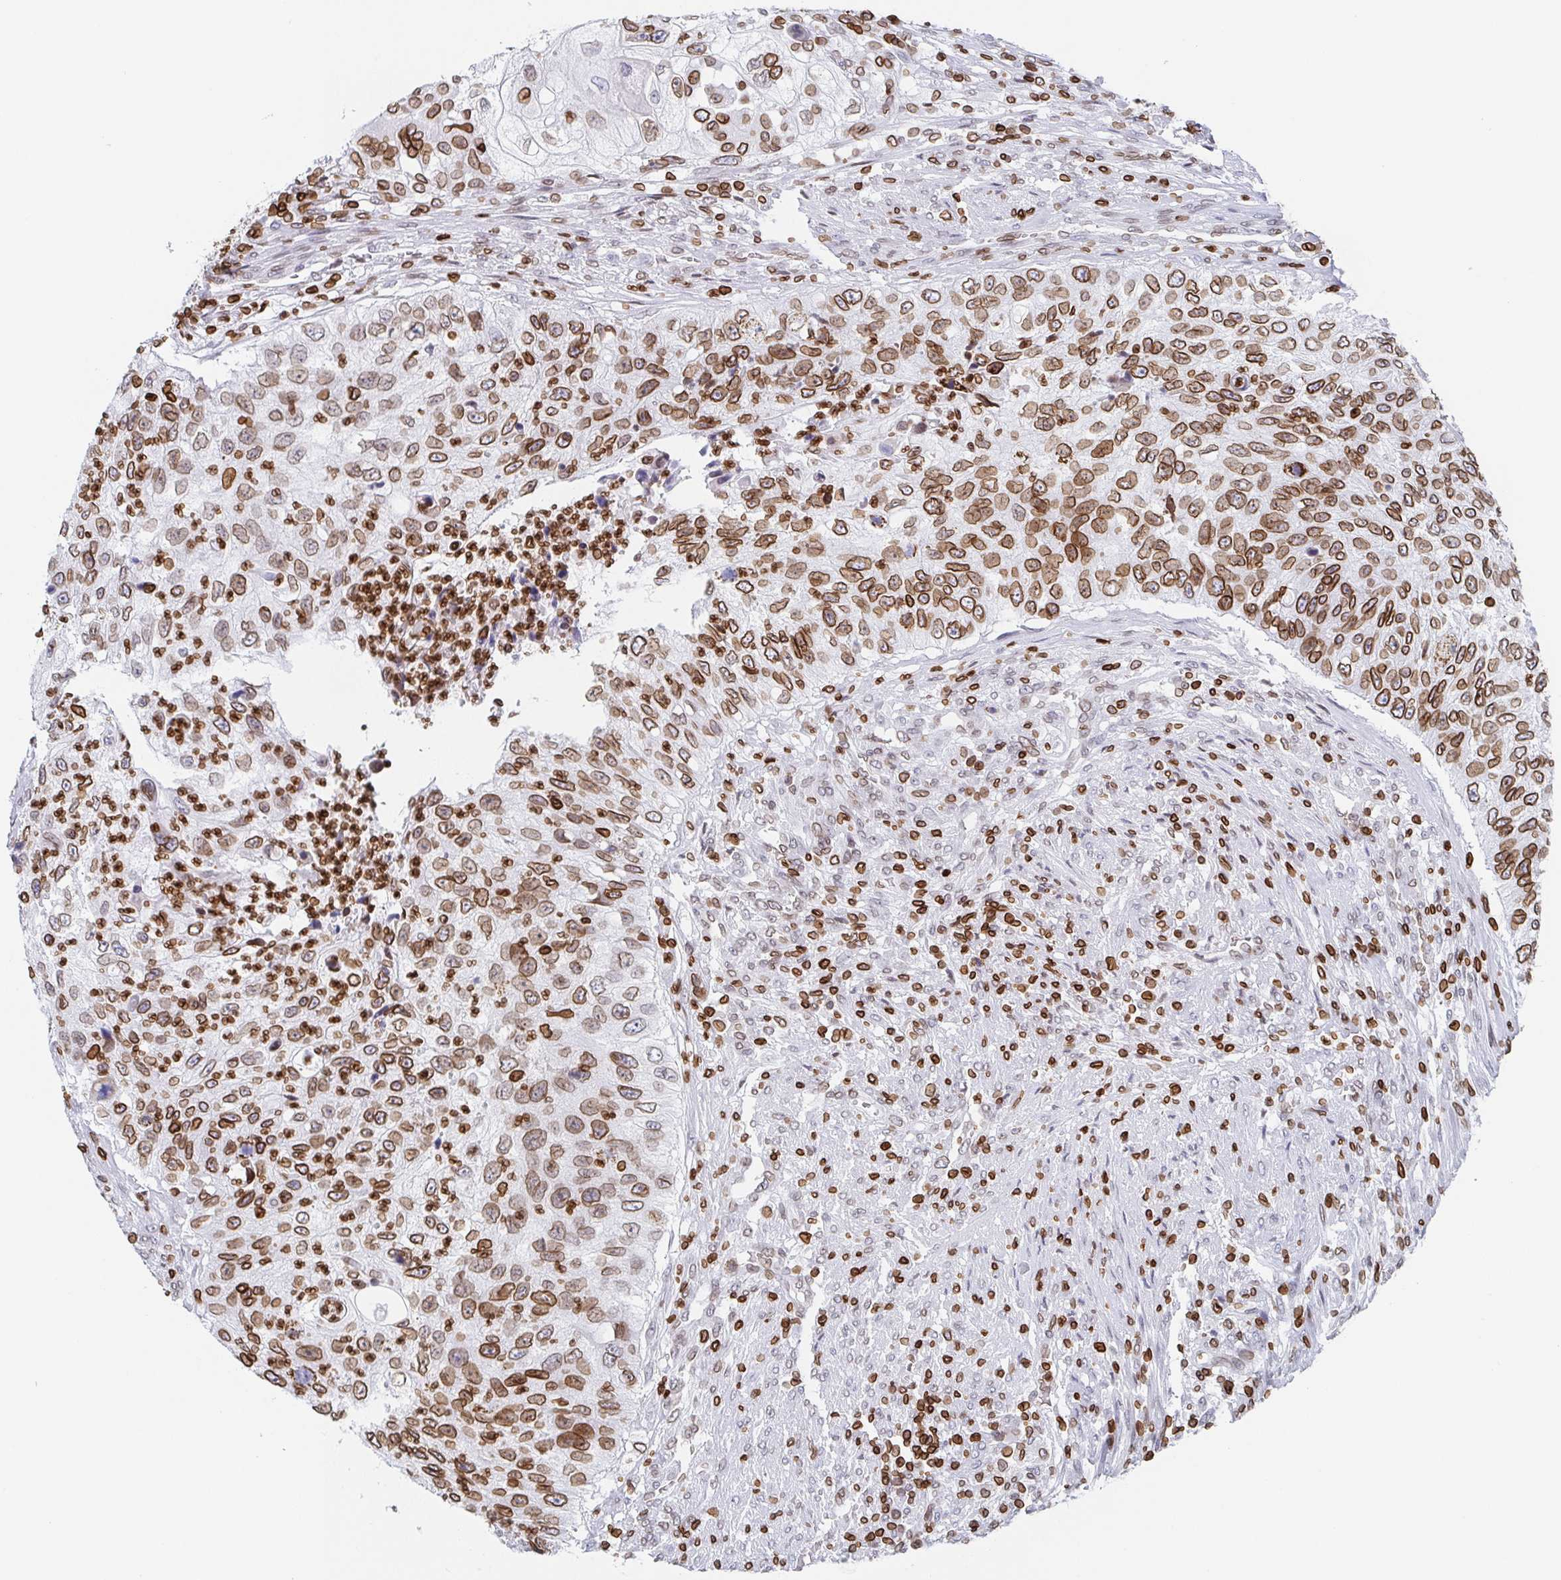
{"staining": {"intensity": "moderate", "quantity": ">75%", "location": "cytoplasmic/membranous,nuclear"}, "tissue": "urothelial cancer", "cell_type": "Tumor cells", "image_type": "cancer", "snomed": [{"axis": "morphology", "description": "Urothelial carcinoma, High grade"}, {"axis": "topography", "description": "Urinary bladder"}], "caption": "IHC (DAB (3,3'-diaminobenzidine)) staining of urothelial carcinoma (high-grade) displays moderate cytoplasmic/membranous and nuclear protein positivity in approximately >75% of tumor cells.", "gene": "BTBD7", "patient": {"sex": "female", "age": 60}}